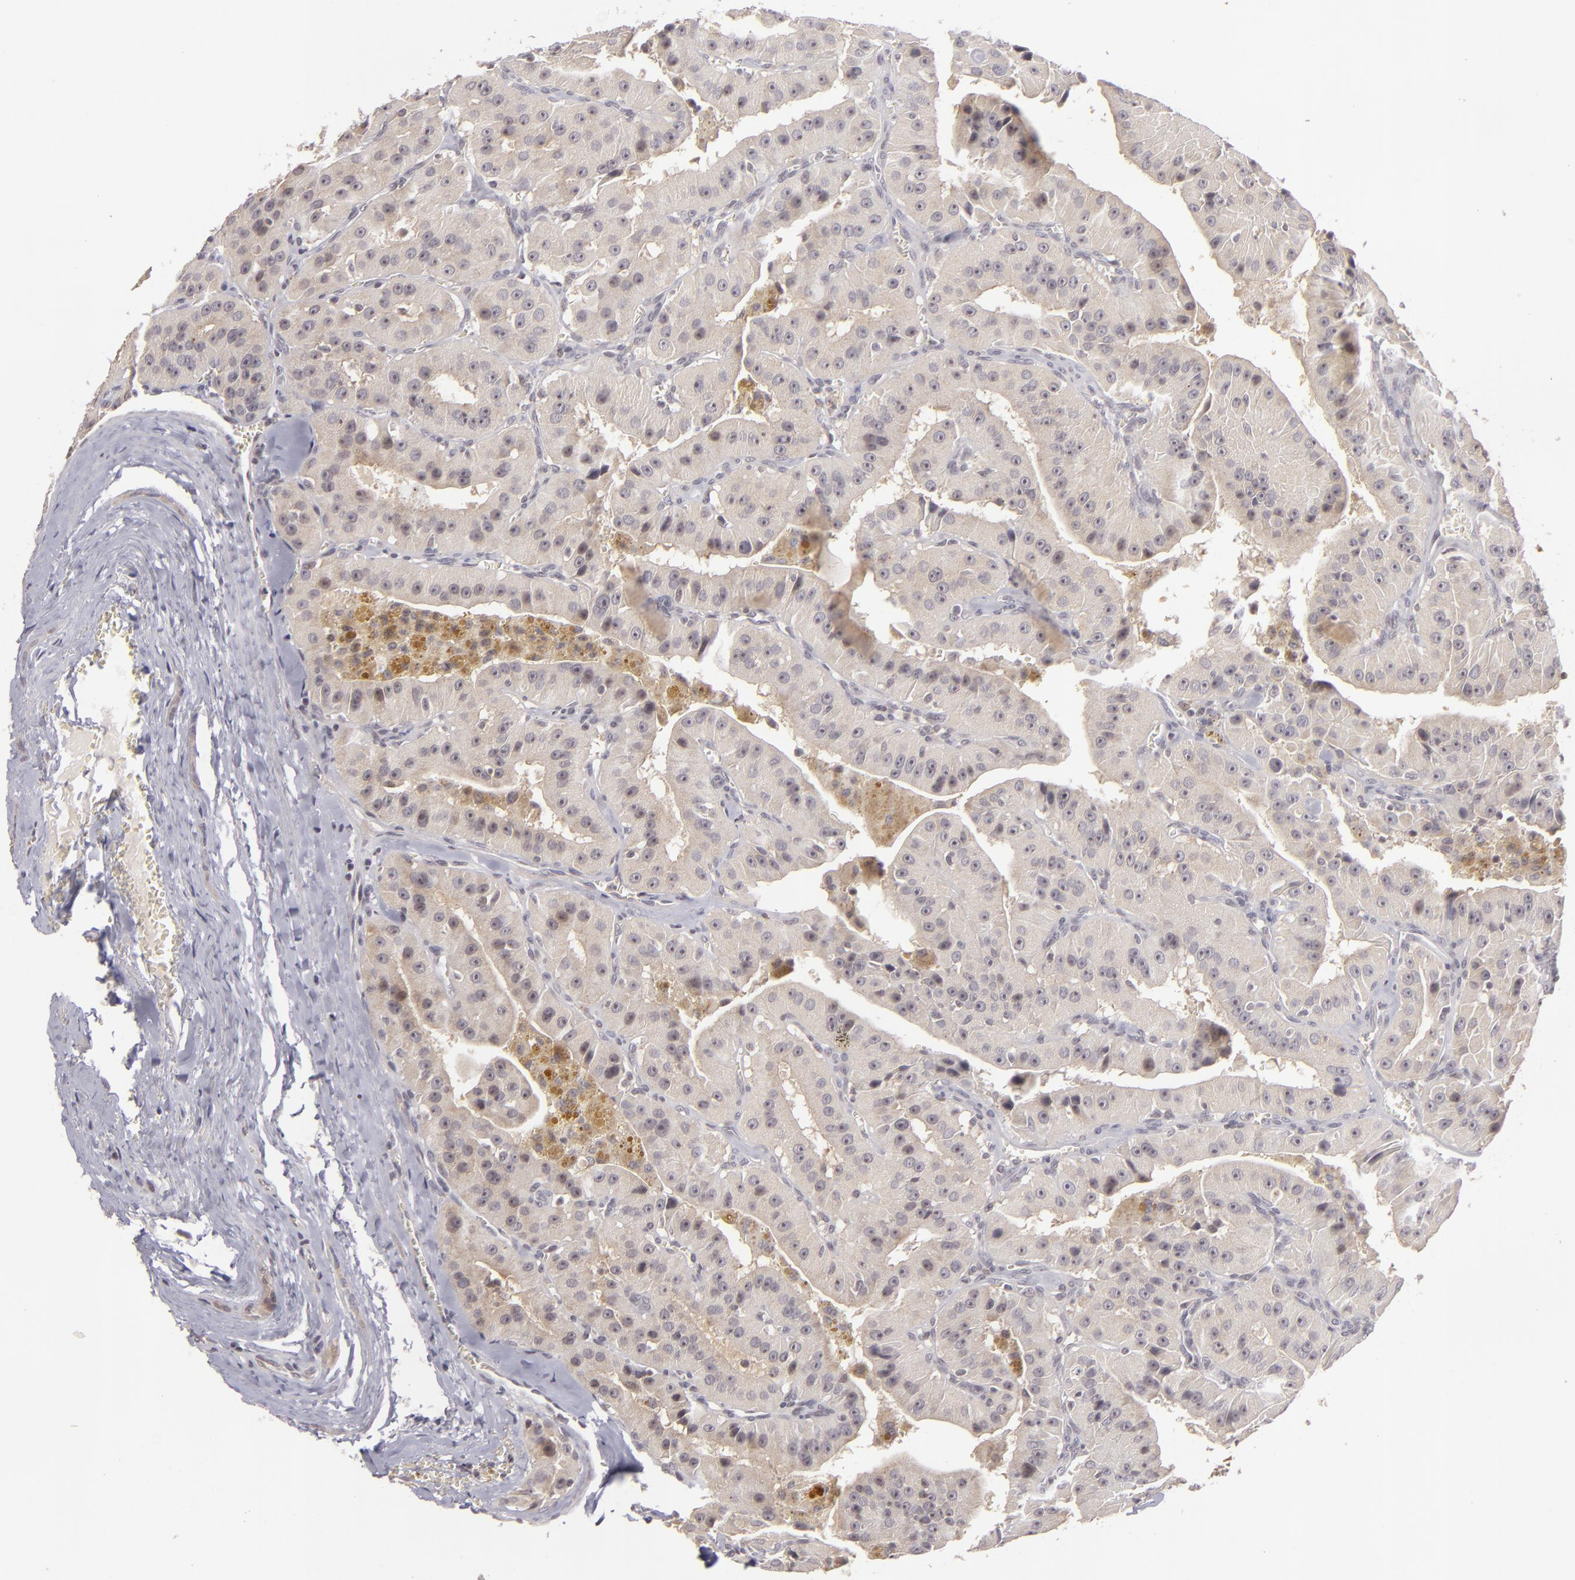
{"staining": {"intensity": "negative", "quantity": "none", "location": "none"}, "tissue": "thyroid cancer", "cell_type": "Tumor cells", "image_type": "cancer", "snomed": [{"axis": "morphology", "description": "Carcinoma, NOS"}, {"axis": "topography", "description": "Thyroid gland"}], "caption": "Immunohistochemical staining of thyroid carcinoma displays no significant expression in tumor cells.", "gene": "AKAP6", "patient": {"sex": "male", "age": 76}}